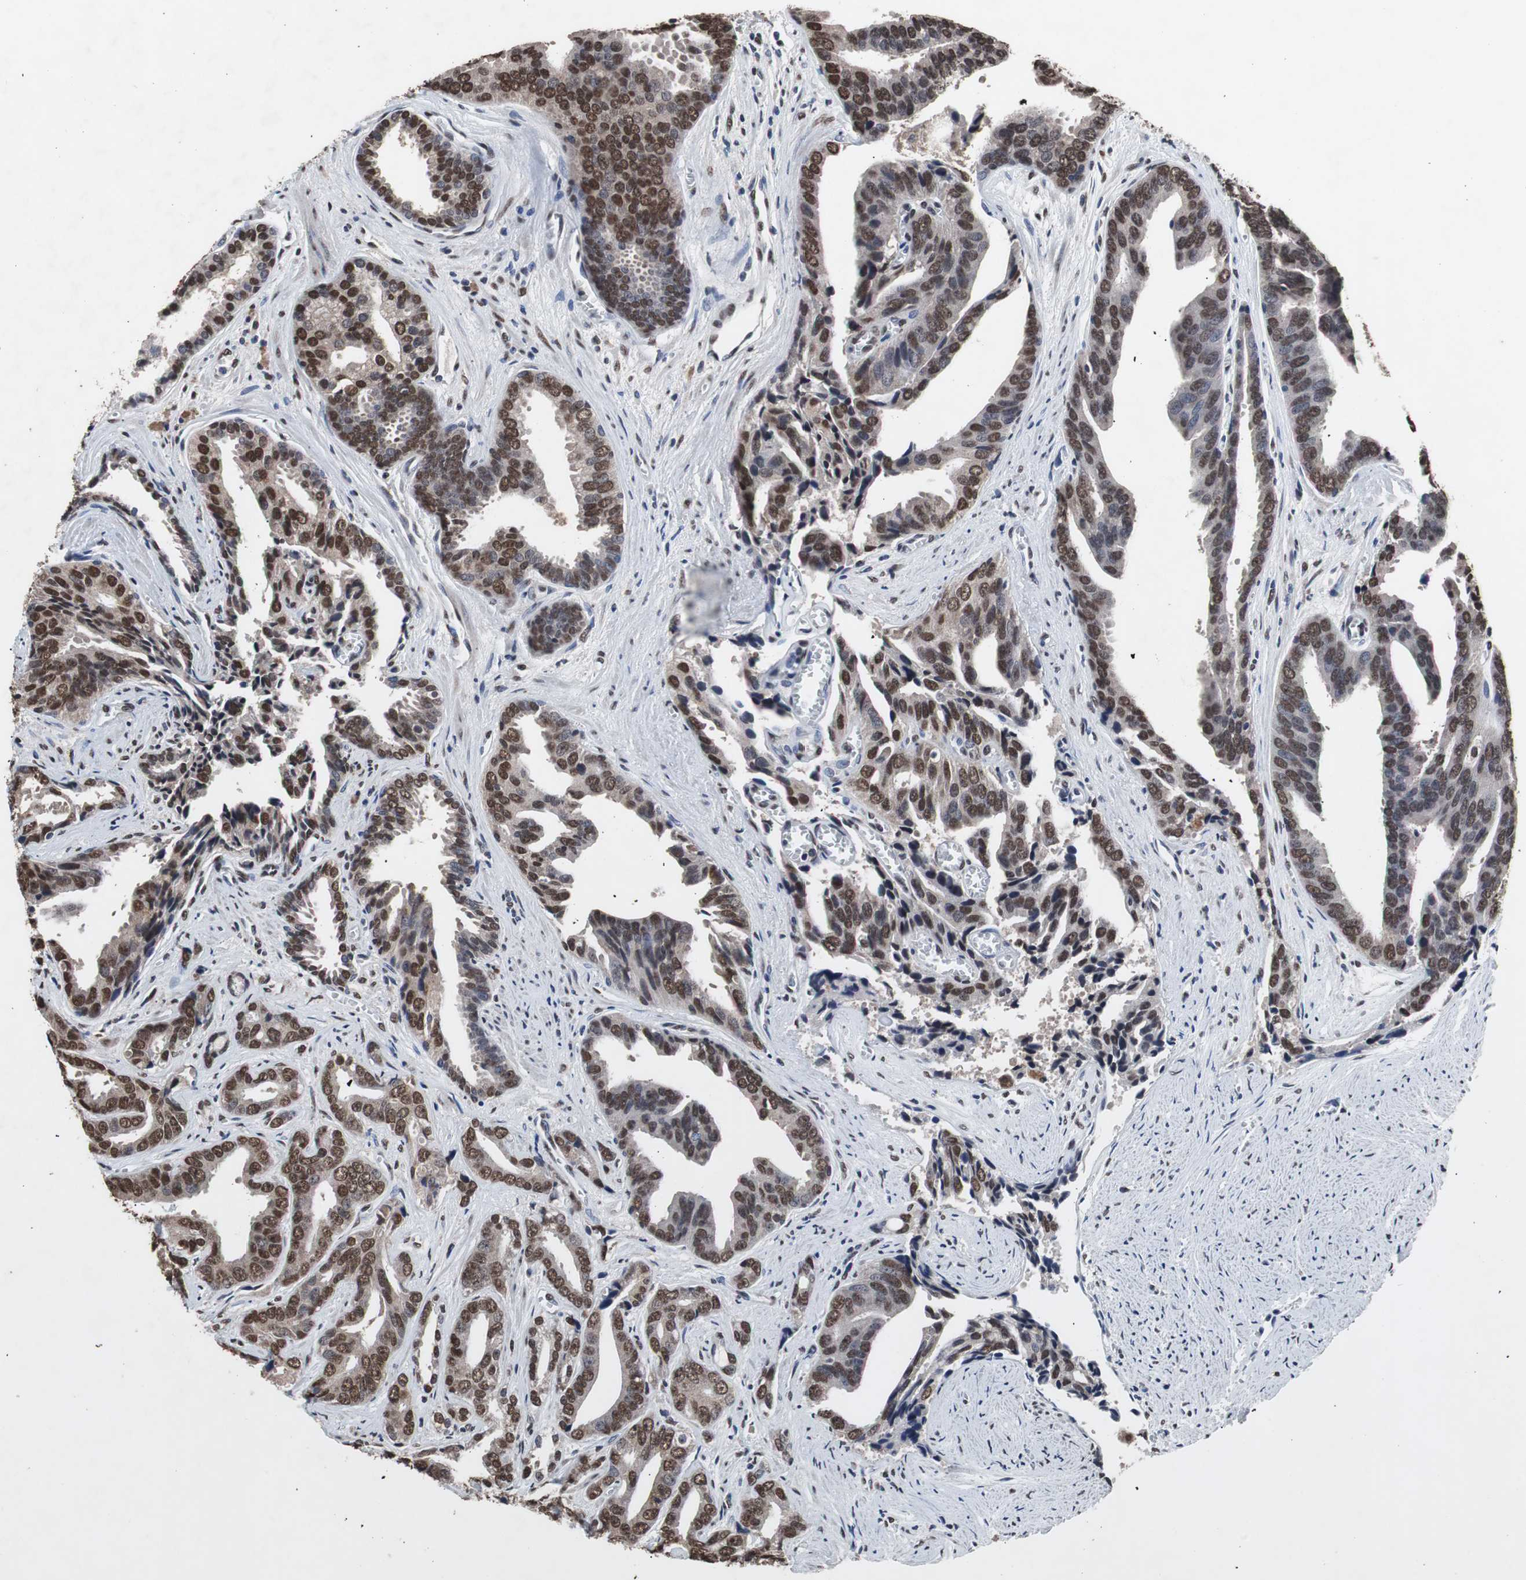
{"staining": {"intensity": "moderate", "quantity": ">75%", "location": "nuclear"}, "tissue": "prostate cancer", "cell_type": "Tumor cells", "image_type": "cancer", "snomed": [{"axis": "morphology", "description": "Adenocarcinoma, High grade"}, {"axis": "topography", "description": "Prostate"}], "caption": "Protein analysis of prostate adenocarcinoma (high-grade) tissue exhibits moderate nuclear expression in about >75% of tumor cells.", "gene": "MED27", "patient": {"sex": "male", "age": 67}}